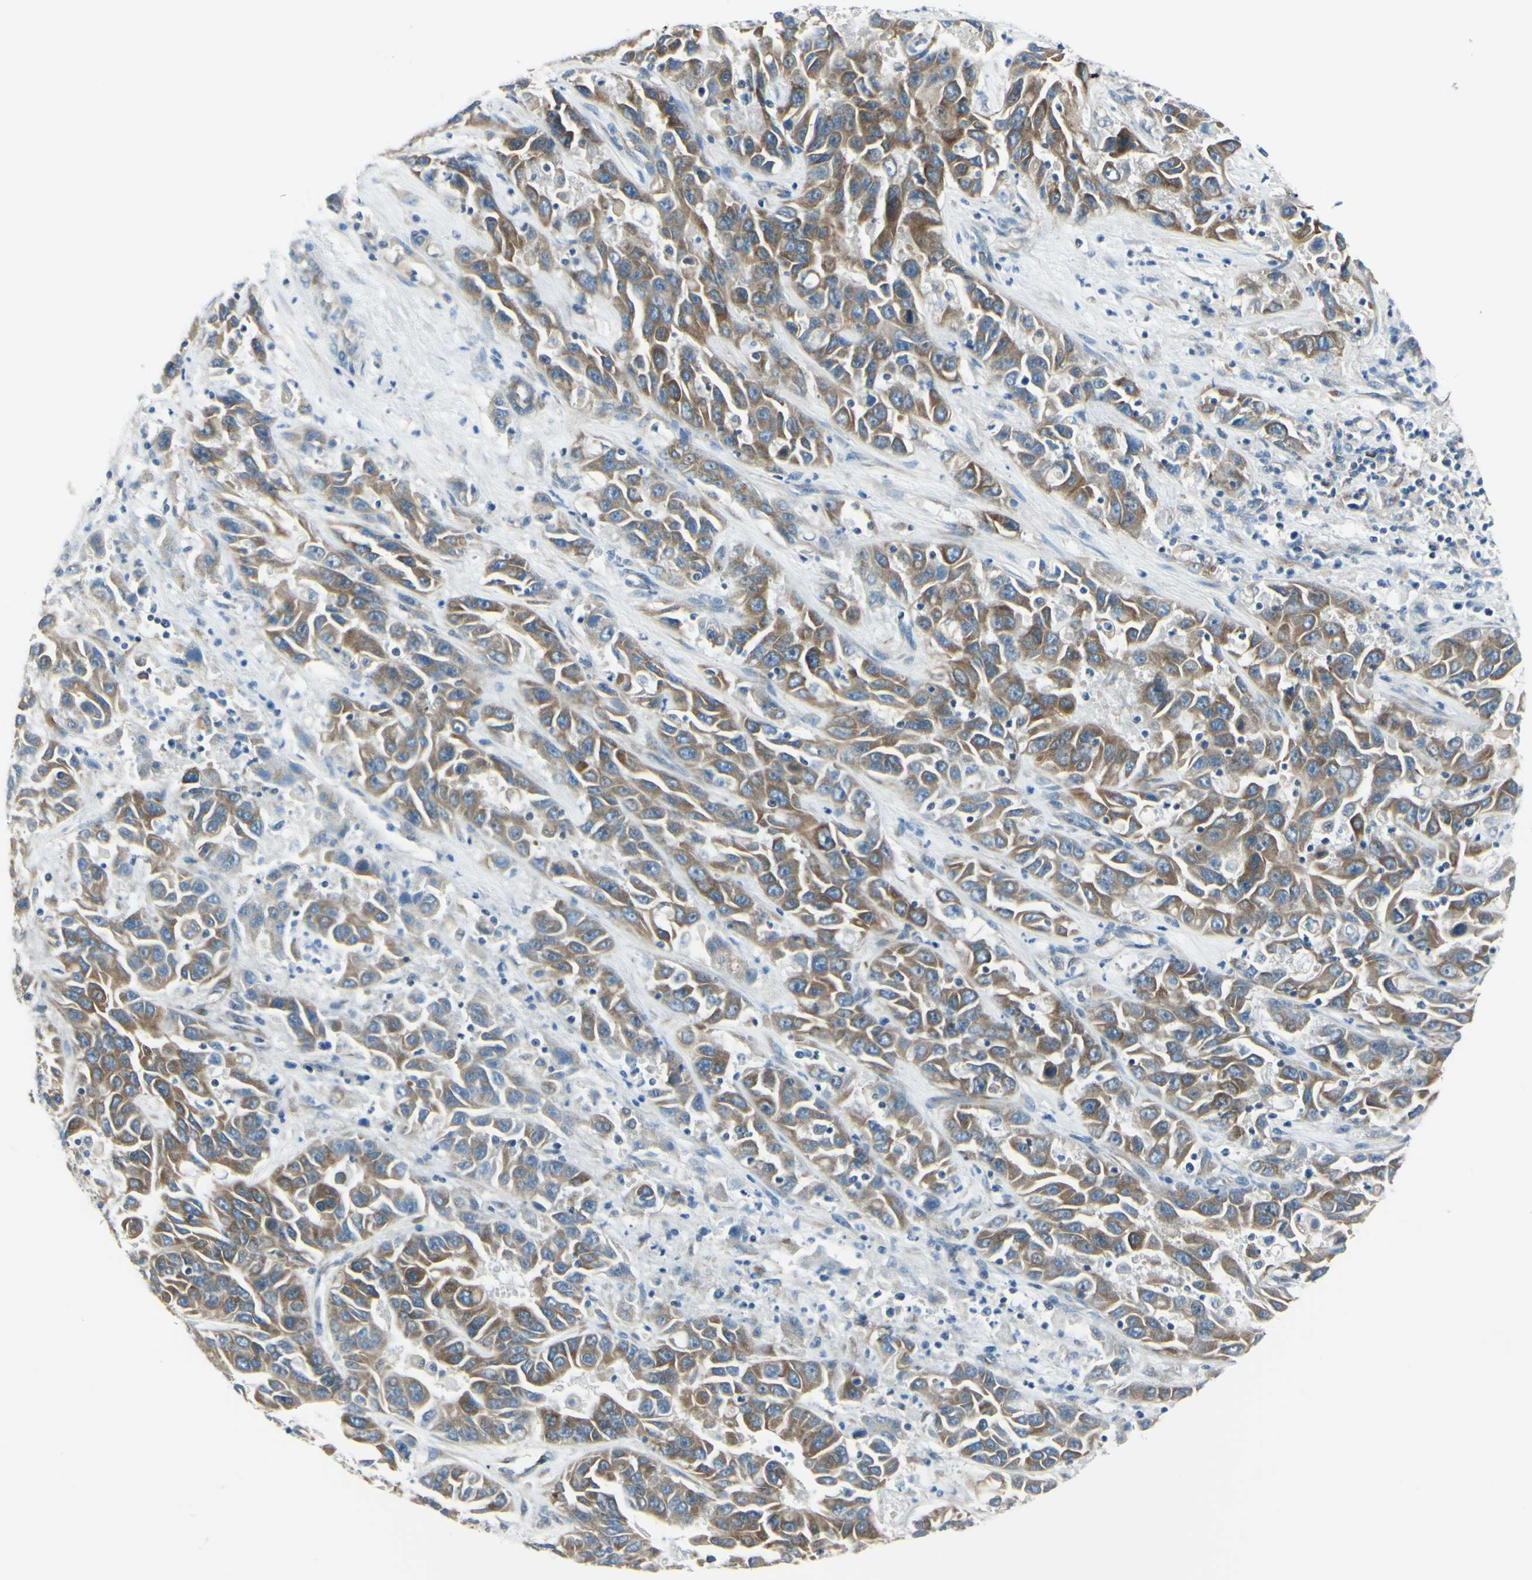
{"staining": {"intensity": "moderate", "quantity": ">75%", "location": "cytoplasmic/membranous"}, "tissue": "liver cancer", "cell_type": "Tumor cells", "image_type": "cancer", "snomed": [{"axis": "morphology", "description": "Cholangiocarcinoma"}, {"axis": "topography", "description": "Liver"}], "caption": "Tumor cells display medium levels of moderate cytoplasmic/membranous positivity in about >75% of cells in human liver cancer (cholangiocarcinoma).", "gene": "SELENOS", "patient": {"sex": "female", "age": 52}}